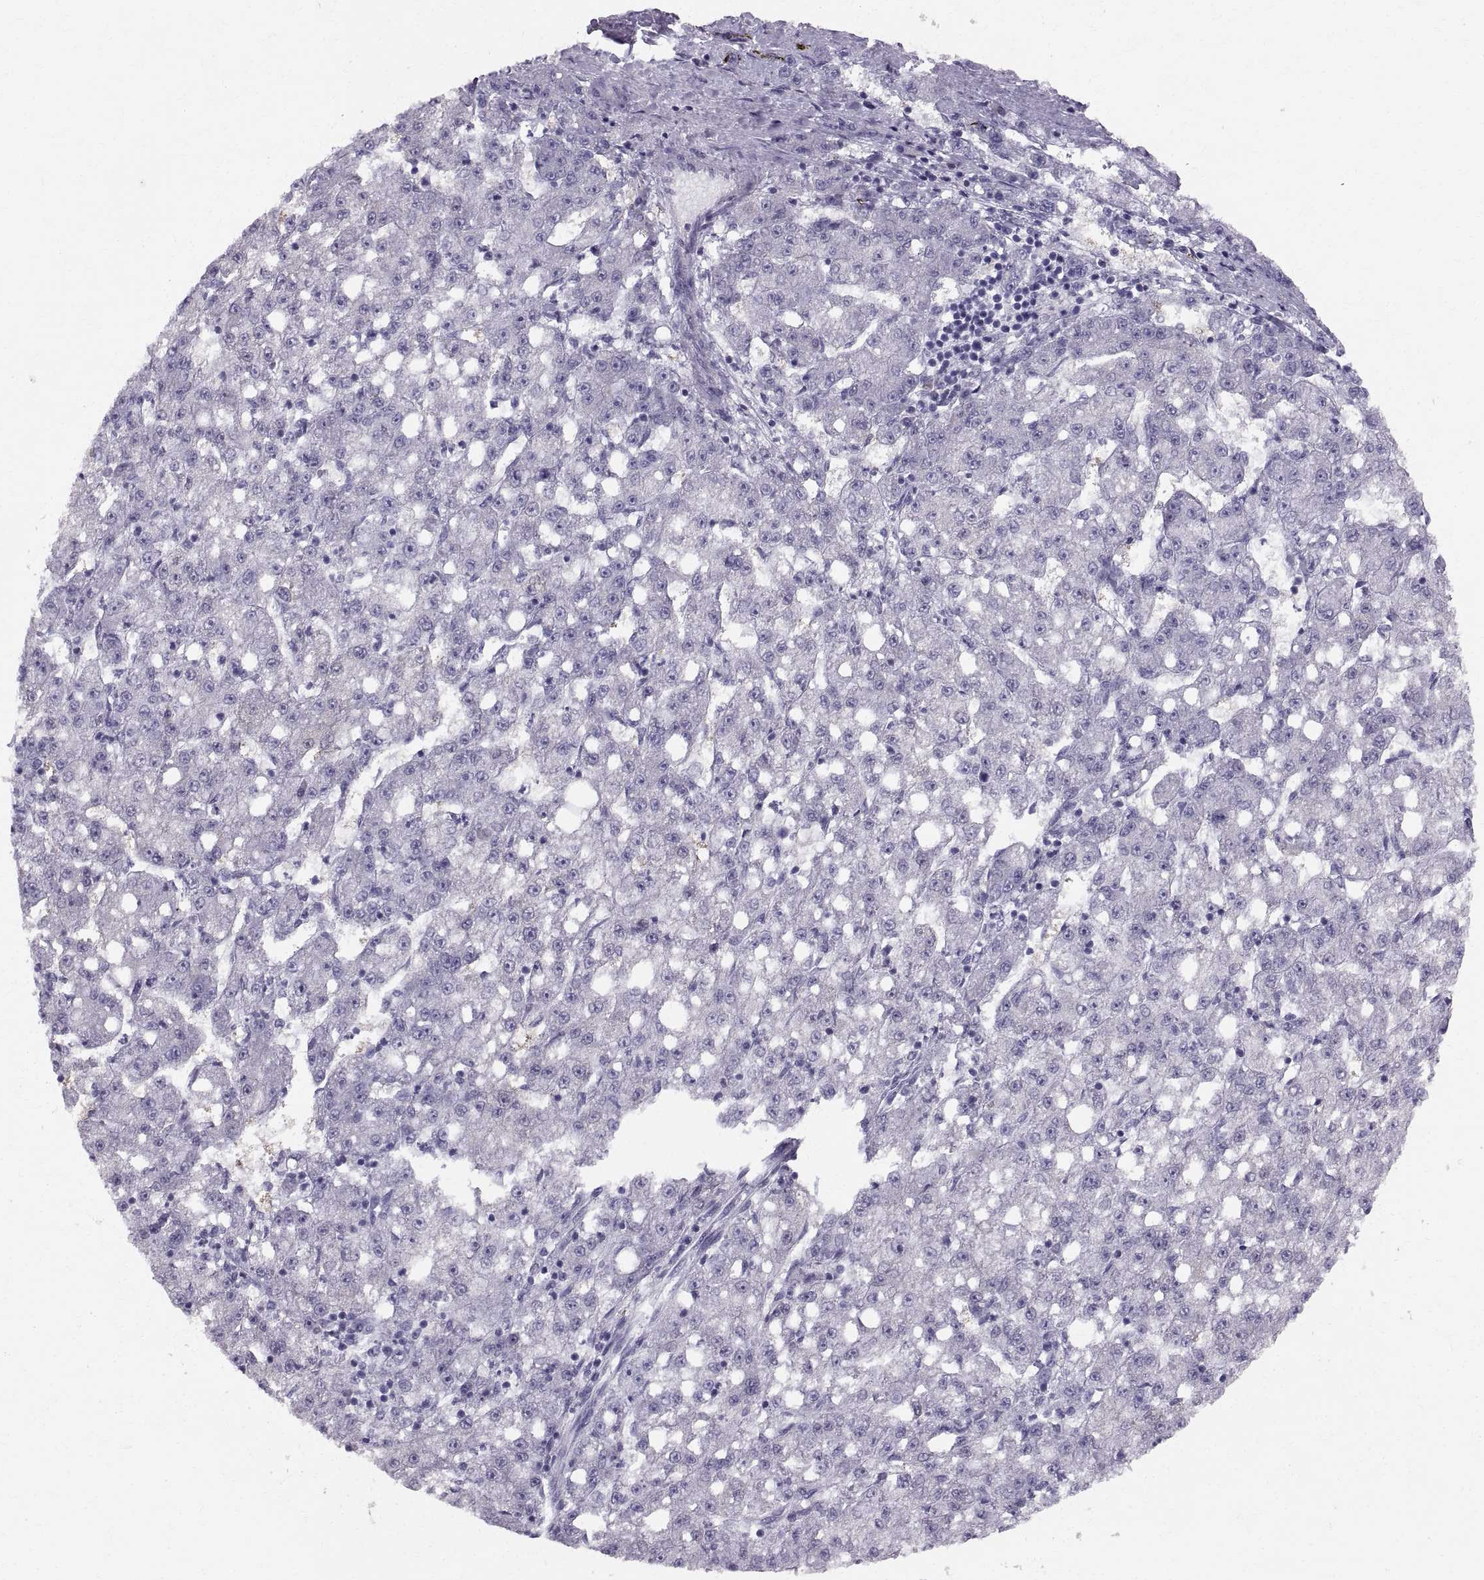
{"staining": {"intensity": "negative", "quantity": "none", "location": "none"}, "tissue": "liver cancer", "cell_type": "Tumor cells", "image_type": "cancer", "snomed": [{"axis": "morphology", "description": "Carcinoma, Hepatocellular, NOS"}, {"axis": "topography", "description": "Liver"}], "caption": "There is no significant positivity in tumor cells of hepatocellular carcinoma (liver).", "gene": "SLC22A6", "patient": {"sex": "female", "age": 65}}